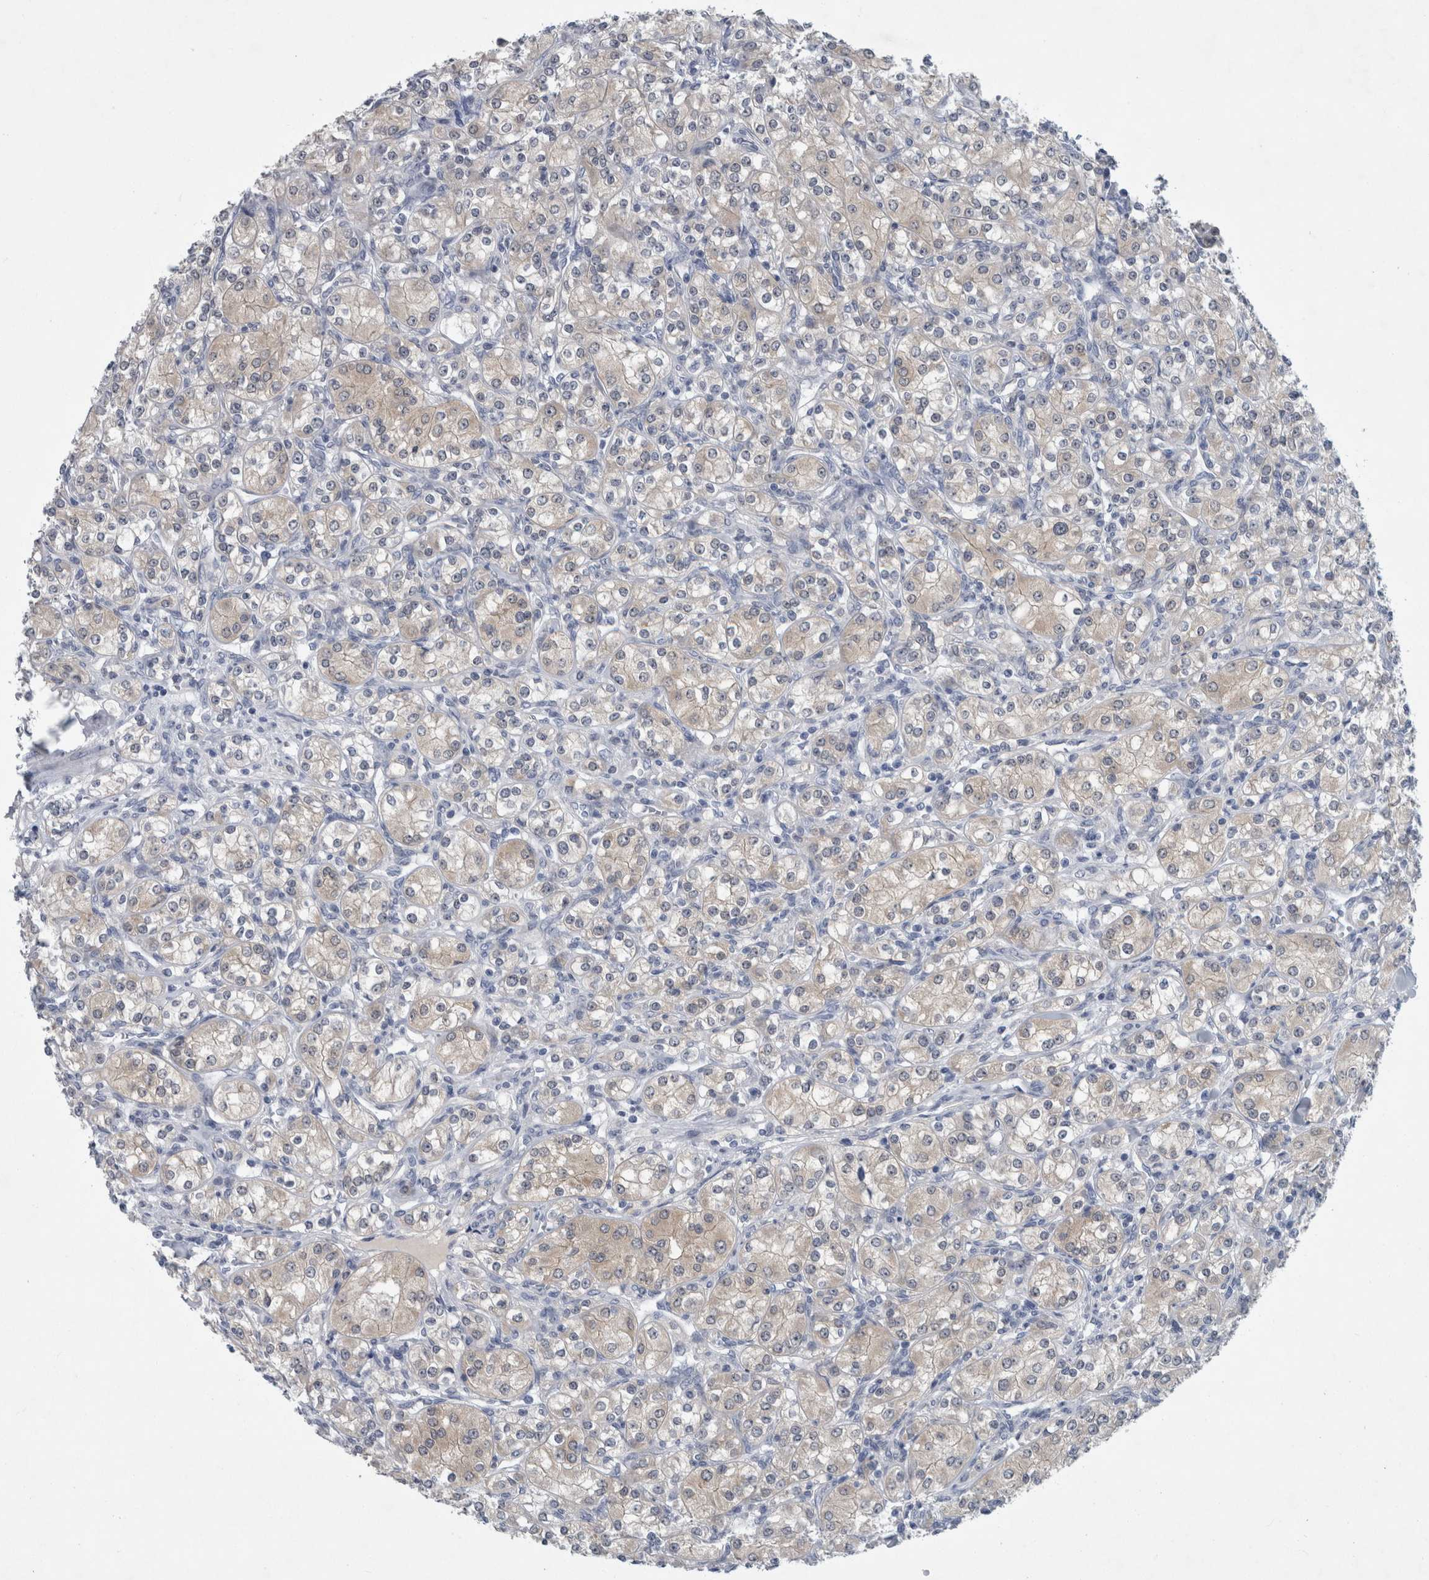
{"staining": {"intensity": "negative", "quantity": "none", "location": "none"}, "tissue": "renal cancer", "cell_type": "Tumor cells", "image_type": "cancer", "snomed": [{"axis": "morphology", "description": "Adenocarcinoma, NOS"}, {"axis": "topography", "description": "Kidney"}], "caption": "Immunohistochemistry (IHC) histopathology image of neoplastic tissue: renal cancer (adenocarcinoma) stained with DAB (3,3'-diaminobenzidine) shows no significant protein staining in tumor cells. (IHC, brightfield microscopy, high magnification).", "gene": "FAM83H", "patient": {"sex": "male", "age": 77}}